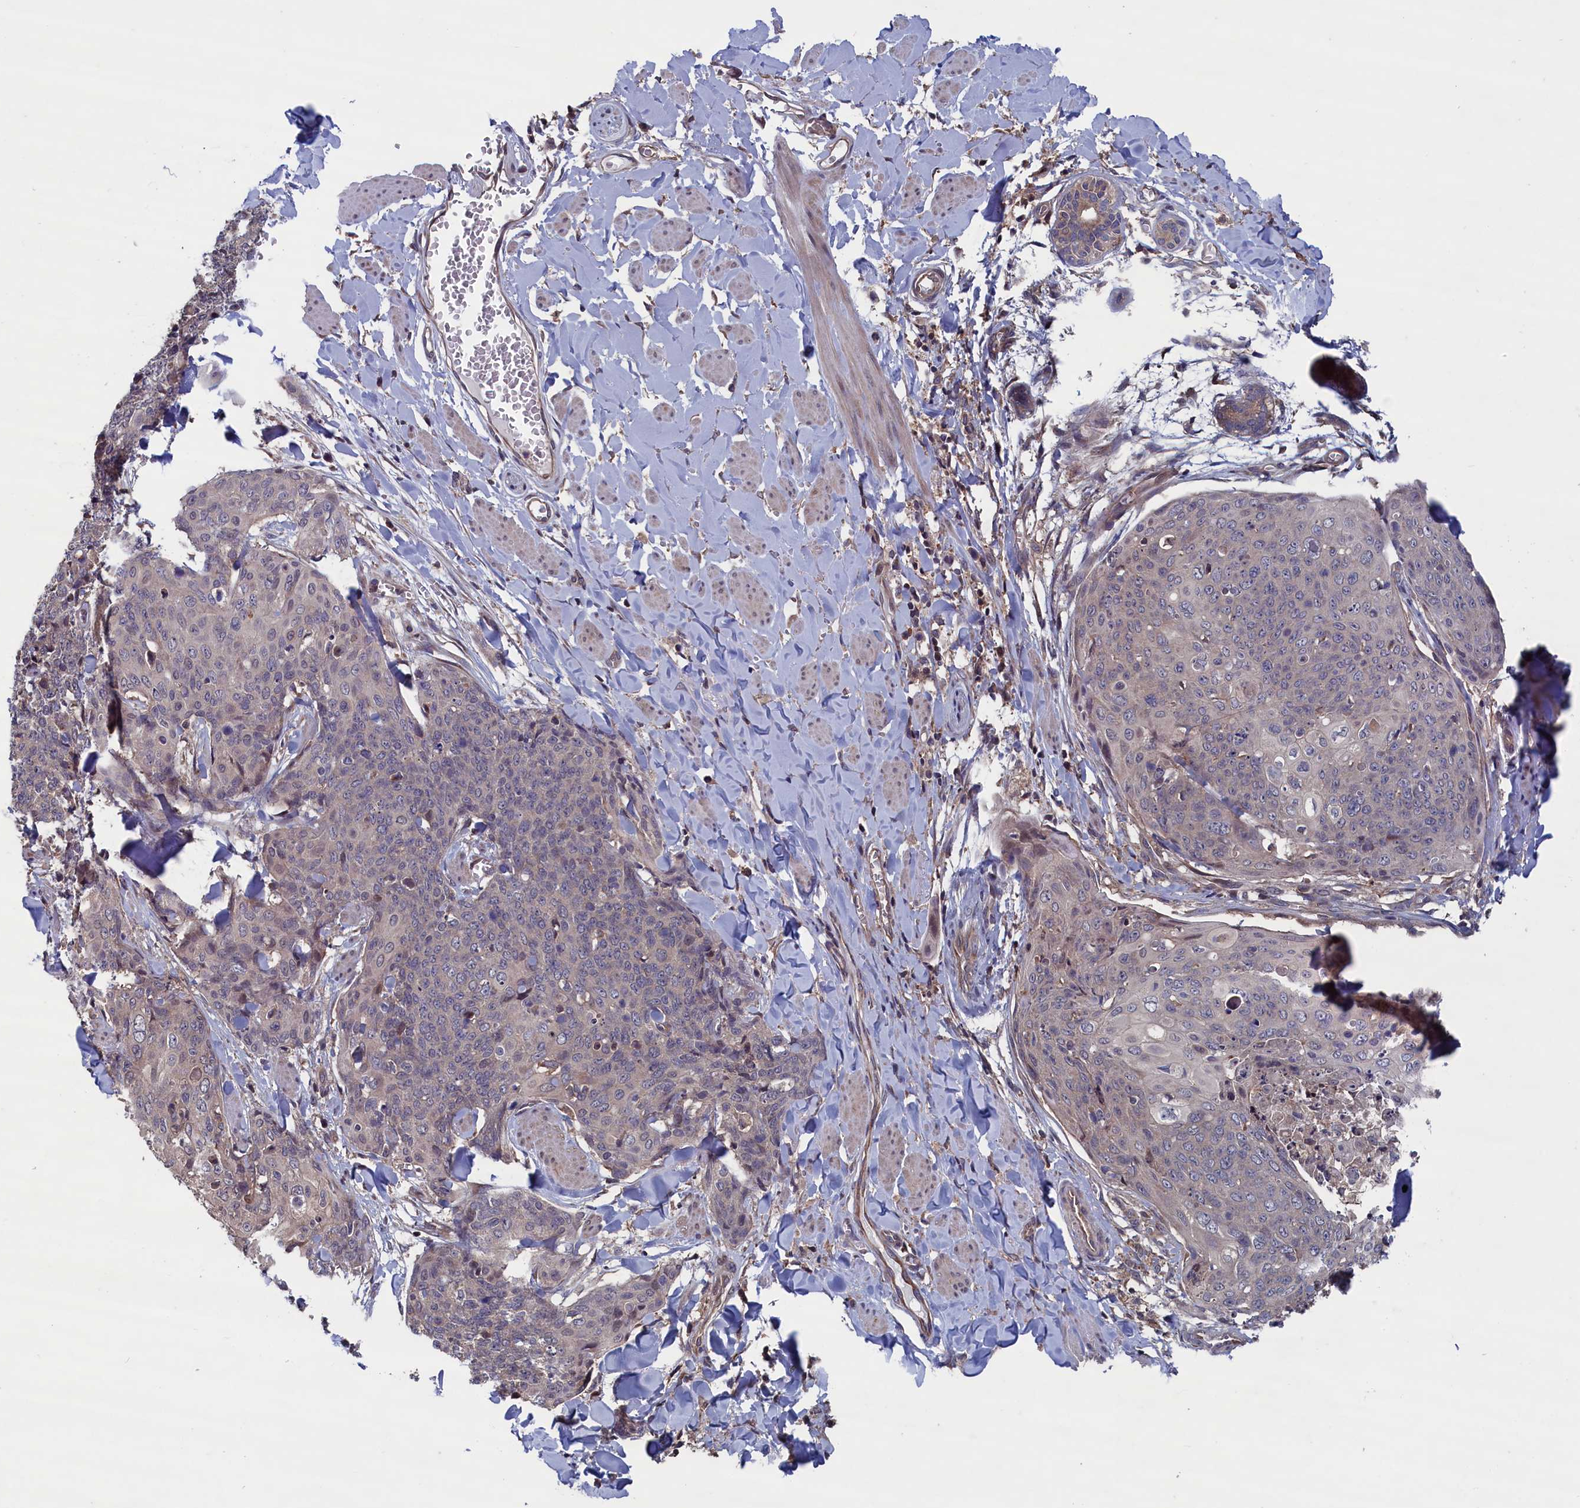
{"staining": {"intensity": "negative", "quantity": "none", "location": "none"}, "tissue": "skin cancer", "cell_type": "Tumor cells", "image_type": "cancer", "snomed": [{"axis": "morphology", "description": "Squamous cell carcinoma, NOS"}, {"axis": "topography", "description": "Skin"}, {"axis": "topography", "description": "Vulva"}], "caption": "Tumor cells show no significant protein staining in skin cancer.", "gene": "SPATA13", "patient": {"sex": "female", "age": 85}}